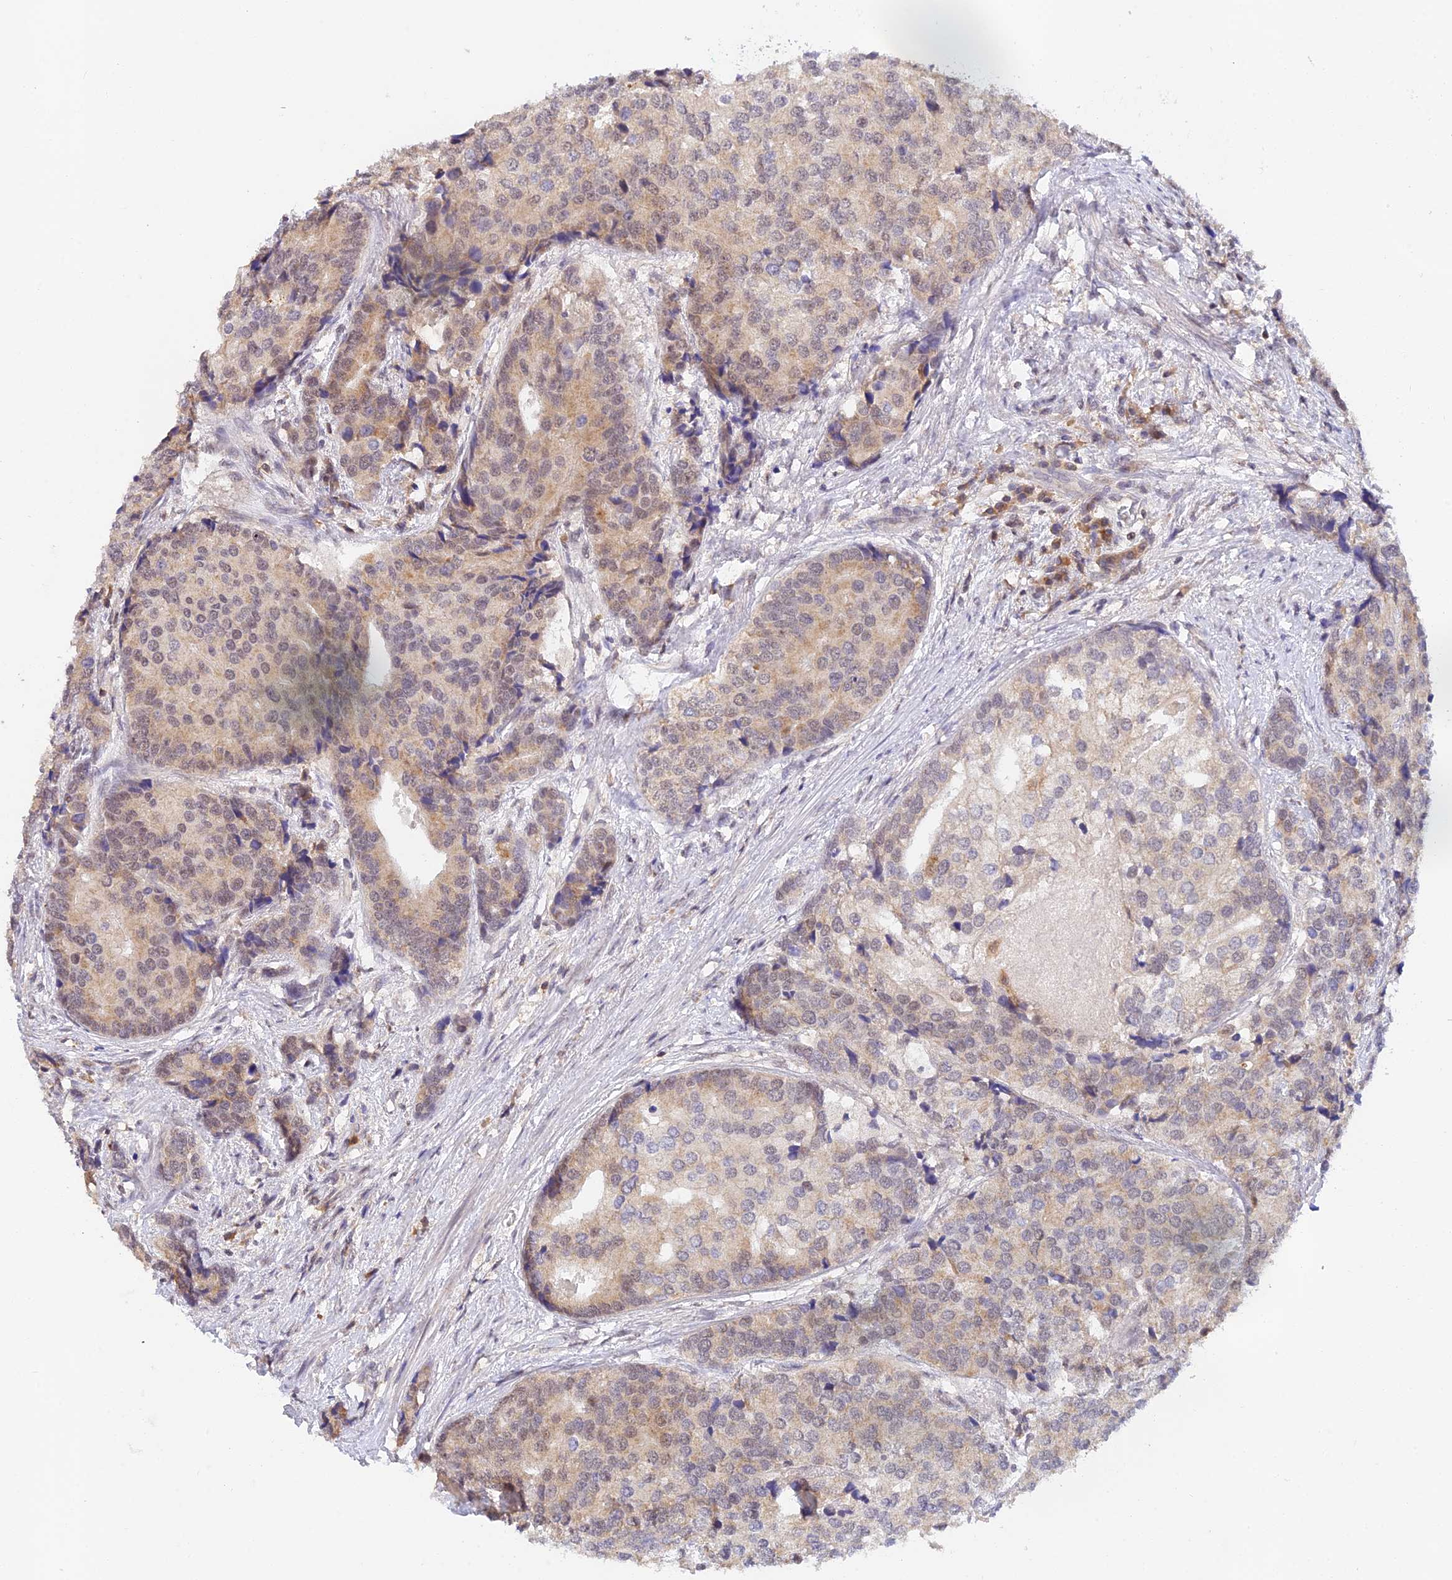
{"staining": {"intensity": "weak", "quantity": "<25%", "location": "cytoplasmic/membranous,nuclear"}, "tissue": "prostate cancer", "cell_type": "Tumor cells", "image_type": "cancer", "snomed": [{"axis": "morphology", "description": "Adenocarcinoma, High grade"}, {"axis": "topography", "description": "Prostate"}], "caption": "Immunohistochemical staining of prostate cancer demonstrates no significant positivity in tumor cells. (DAB IHC visualized using brightfield microscopy, high magnification).", "gene": "PEX16", "patient": {"sex": "male", "age": 62}}